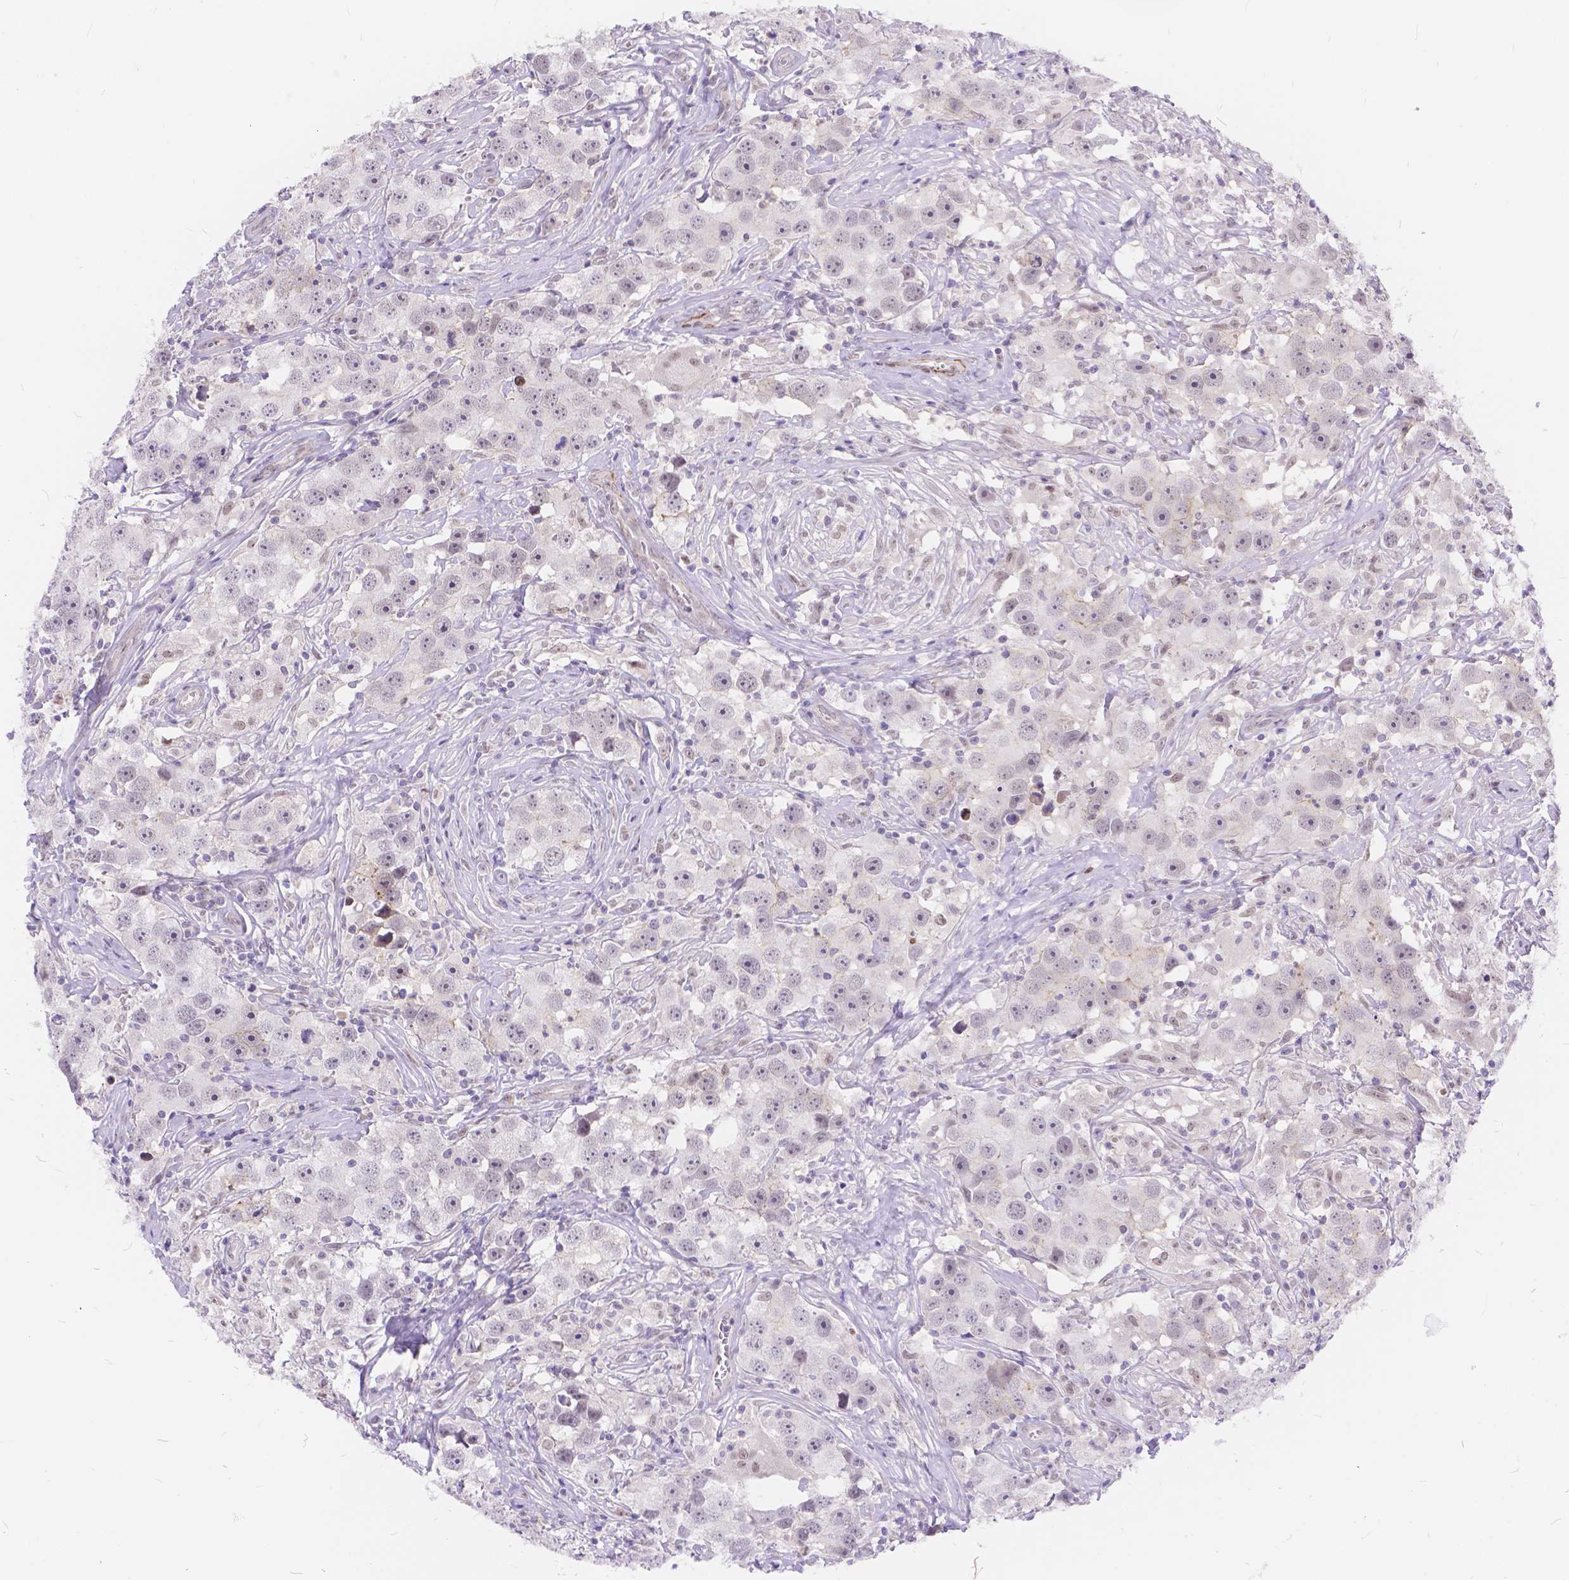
{"staining": {"intensity": "negative", "quantity": "none", "location": "none"}, "tissue": "testis cancer", "cell_type": "Tumor cells", "image_type": "cancer", "snomed": [{"axis": "morphology", "description": "Seminoma, NOS"}, {"axis": "topography", "description": "Testis"}], "caption": "This is an IHC photomicrograph of human testis cancer (seminoma). There is no expression in tumor cells.", "gene": "MAN2C1", "patient": {"sex": "male", "age": 49}}